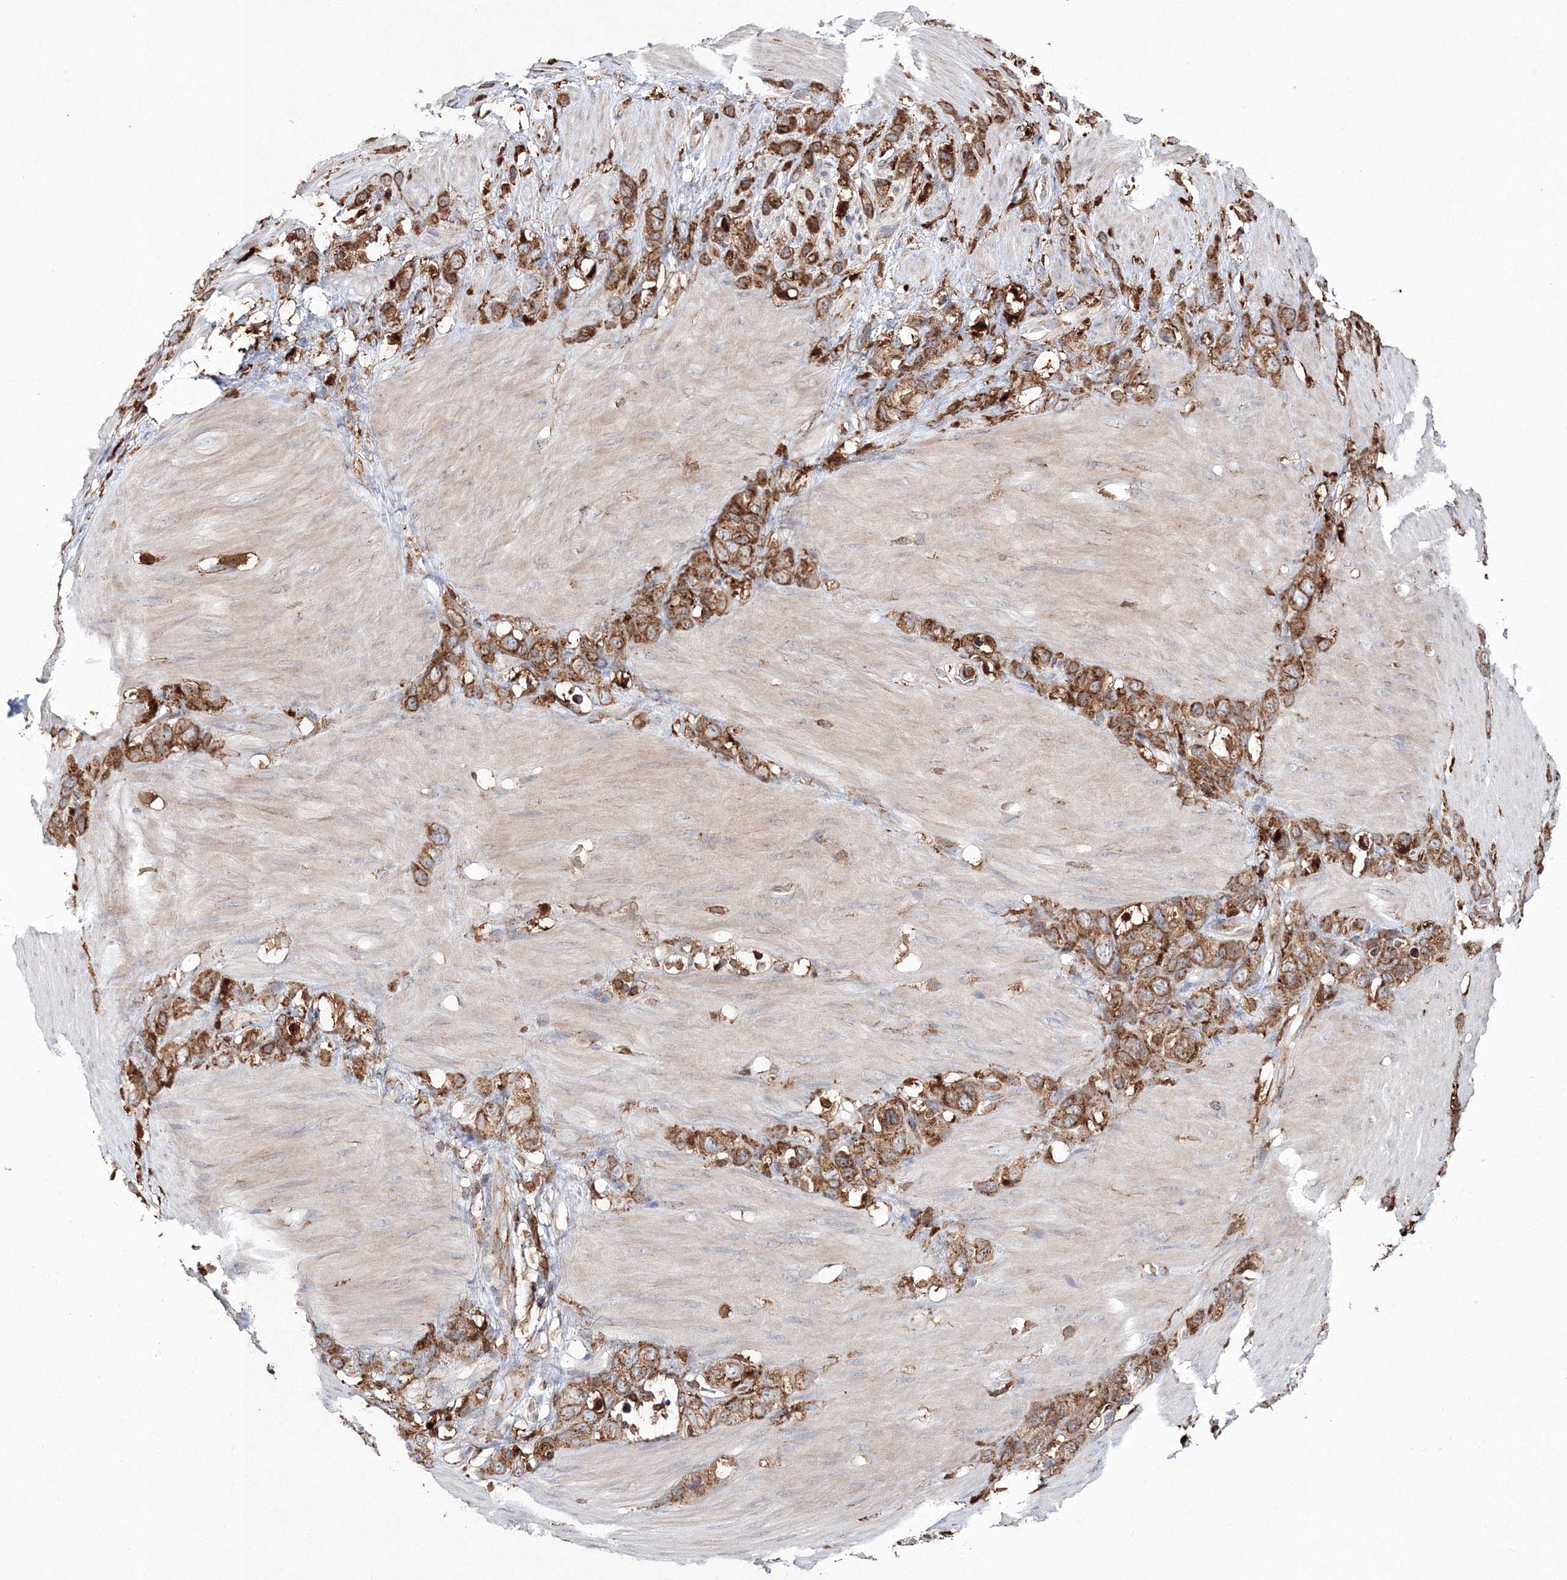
{"staining": {"intensity": "moderate", "quantity": ">75%", "location": "cytoplasmic/membranous"}, "tissue": "stomach cancer", "cell_type": "Tumor cells", "image_type": "cancer", "snomed": [{"axis": "morphology", "description": "Normal tissue, NOS"}, {"axis": "morphology", "description": "Adenocarcinoma, NOS"}, {"axis": "morphology", "description": "Adenocarcinoma, High grade"}, {"axis": "topography", "description": "Stomach, upper"}, {"axis": "topography", "description": "Stomach"}], "caption": "High-magnification brightfield microscopy of high-grade adenocarcinoma (stomach) stained with DAB (3,3'-diaminobenzidine) (brown) and counterstained with hematoxylin (blue). tumor cells exhibit moderate cytoplasmic/membranous expression is appreciated in approximately>75% of cells.", "gene": "ARCN1", "patient": {"sex": "female", "age": 65}}